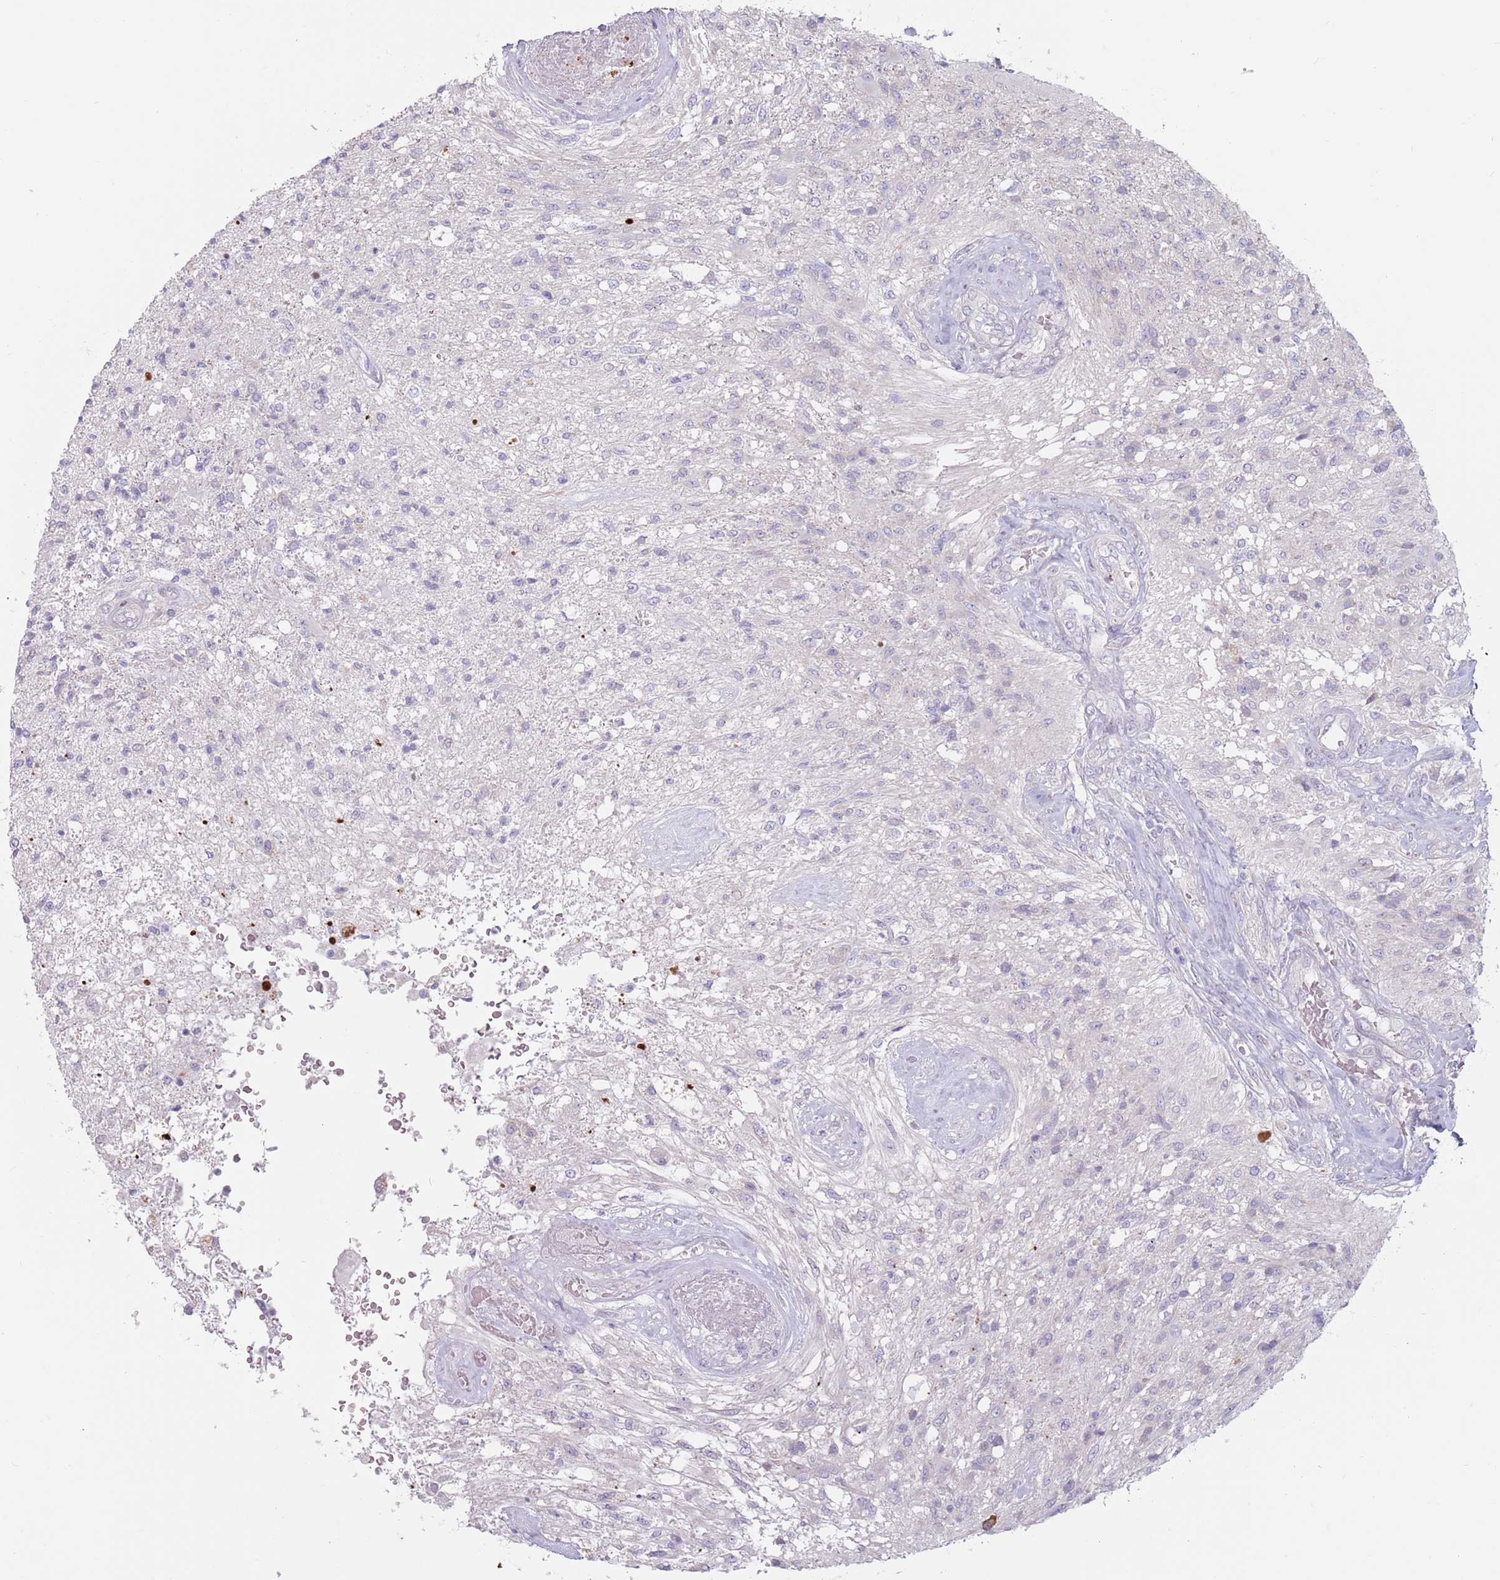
{"staining": {"intensity": "negative", "quantity": "none", "location": "none"}, "tissue": "glioma", "cell_type": "Tumor cells", "image_type": "cancer", "snomed": [{"axis": "morphology", "description": "Glioma, malignant, High grade"}, {"axis": "topography", "description": "Brain"}], "caption": "A photomicrograph of human glioma is negative for staining in tumor cells. (Stains: DAB (3,3'-diaminobenzidine) immunohistochemistry (IHC) with hematoxylin counter stain, Microscopy: brightfield microscopy at high magnification).", "gene": "DXO", "patient": {"sex": "male", "age": 56}}